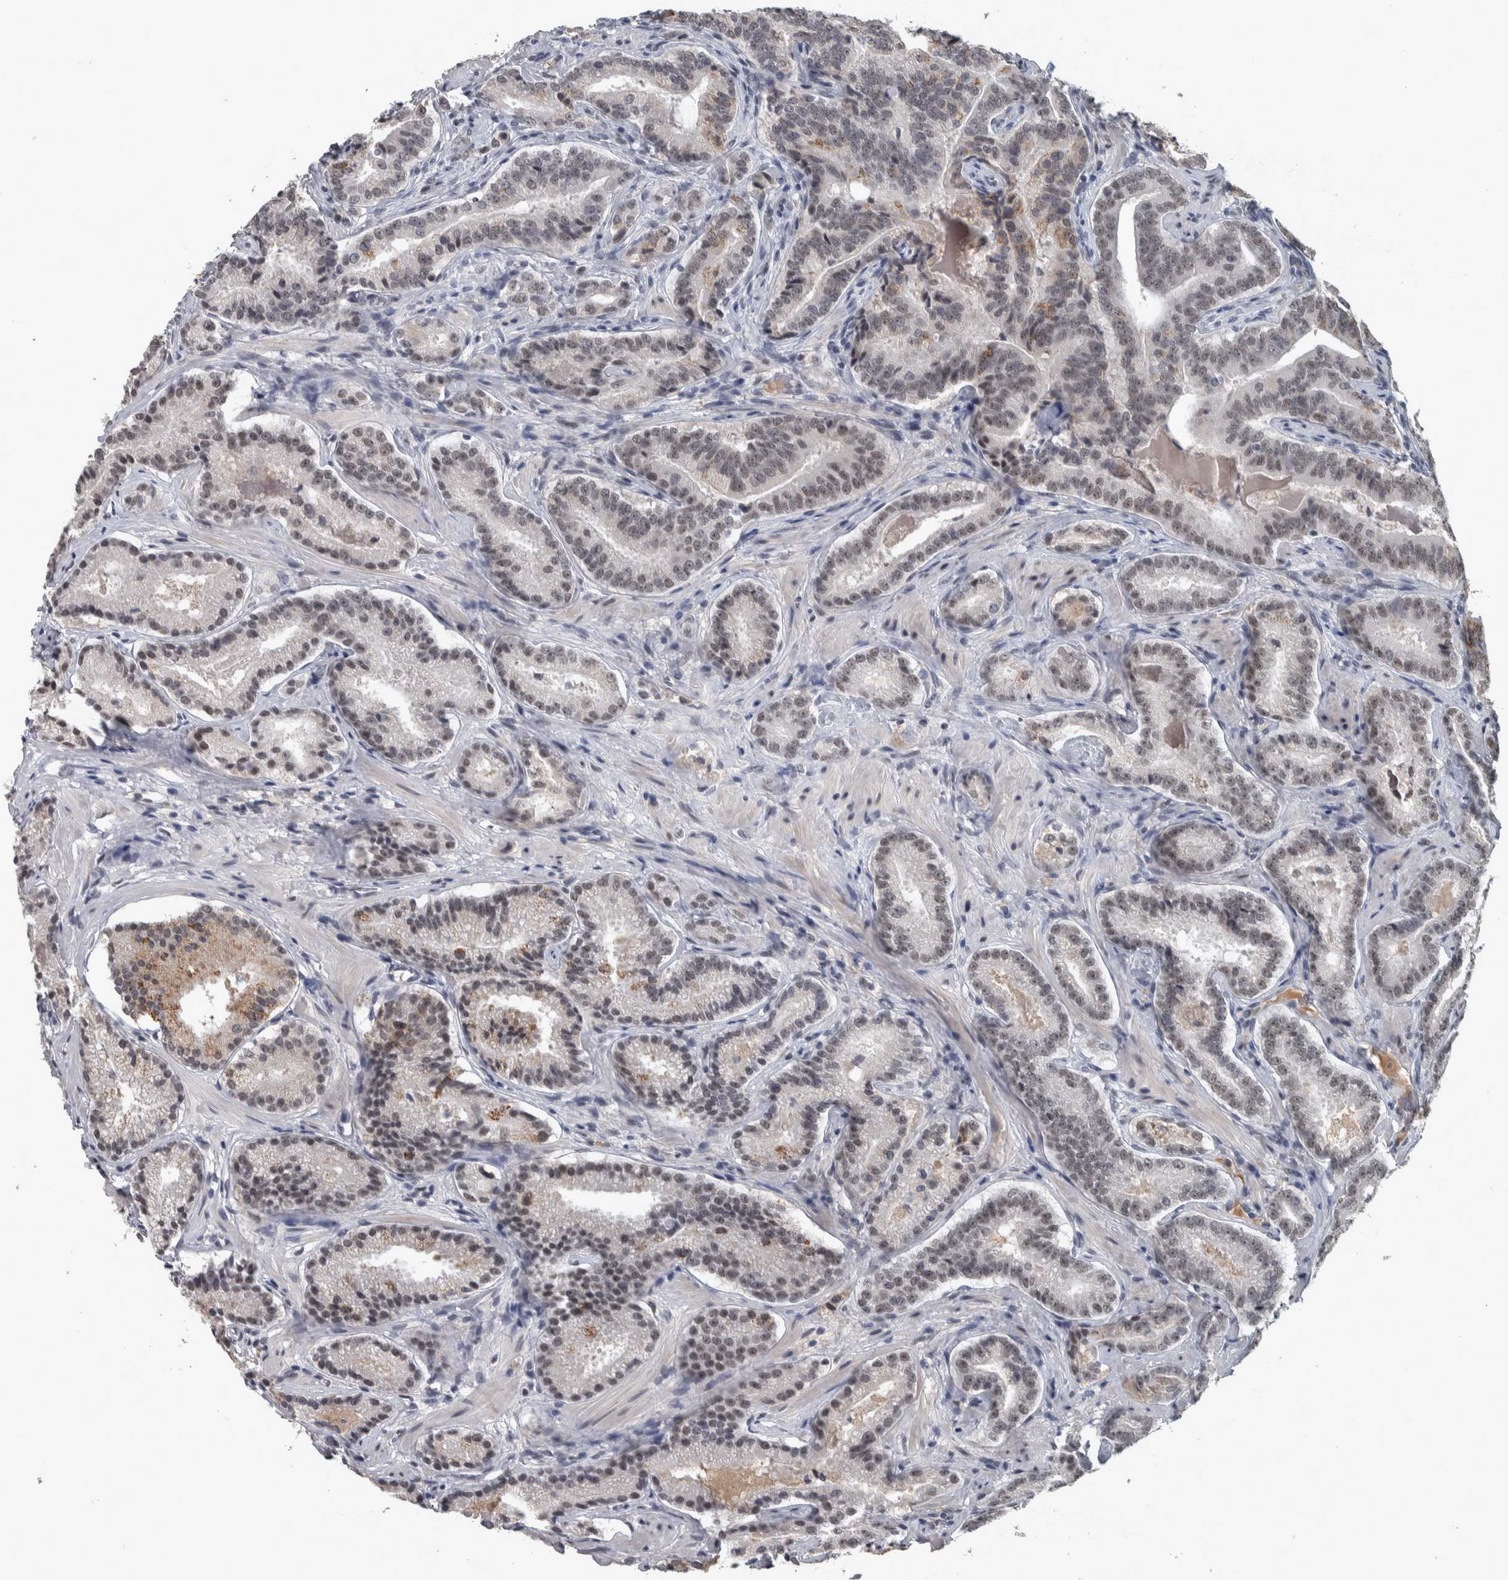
{"staining": {"intensity": "weak", "quantity": ">75%", "location": "nuclear"}, "tissue": "prostate cancer", "cell_type": "Tumor cells", "image_type": "cancer", "snomed": [{"axis": "morphology", "description": "Adenocarcinoma, Low grade"}, {"axis": "topography", "description": "Prostate"}], "caption": "High-power microscopy captured an IHC photomicrograph of adenocarcinoma (low-grade) (prostate), revealing weak nuclear positivity in about >75% of tumor cells.", "gene": "DDX42", "patient": {"sex": "male", "age": 51}}